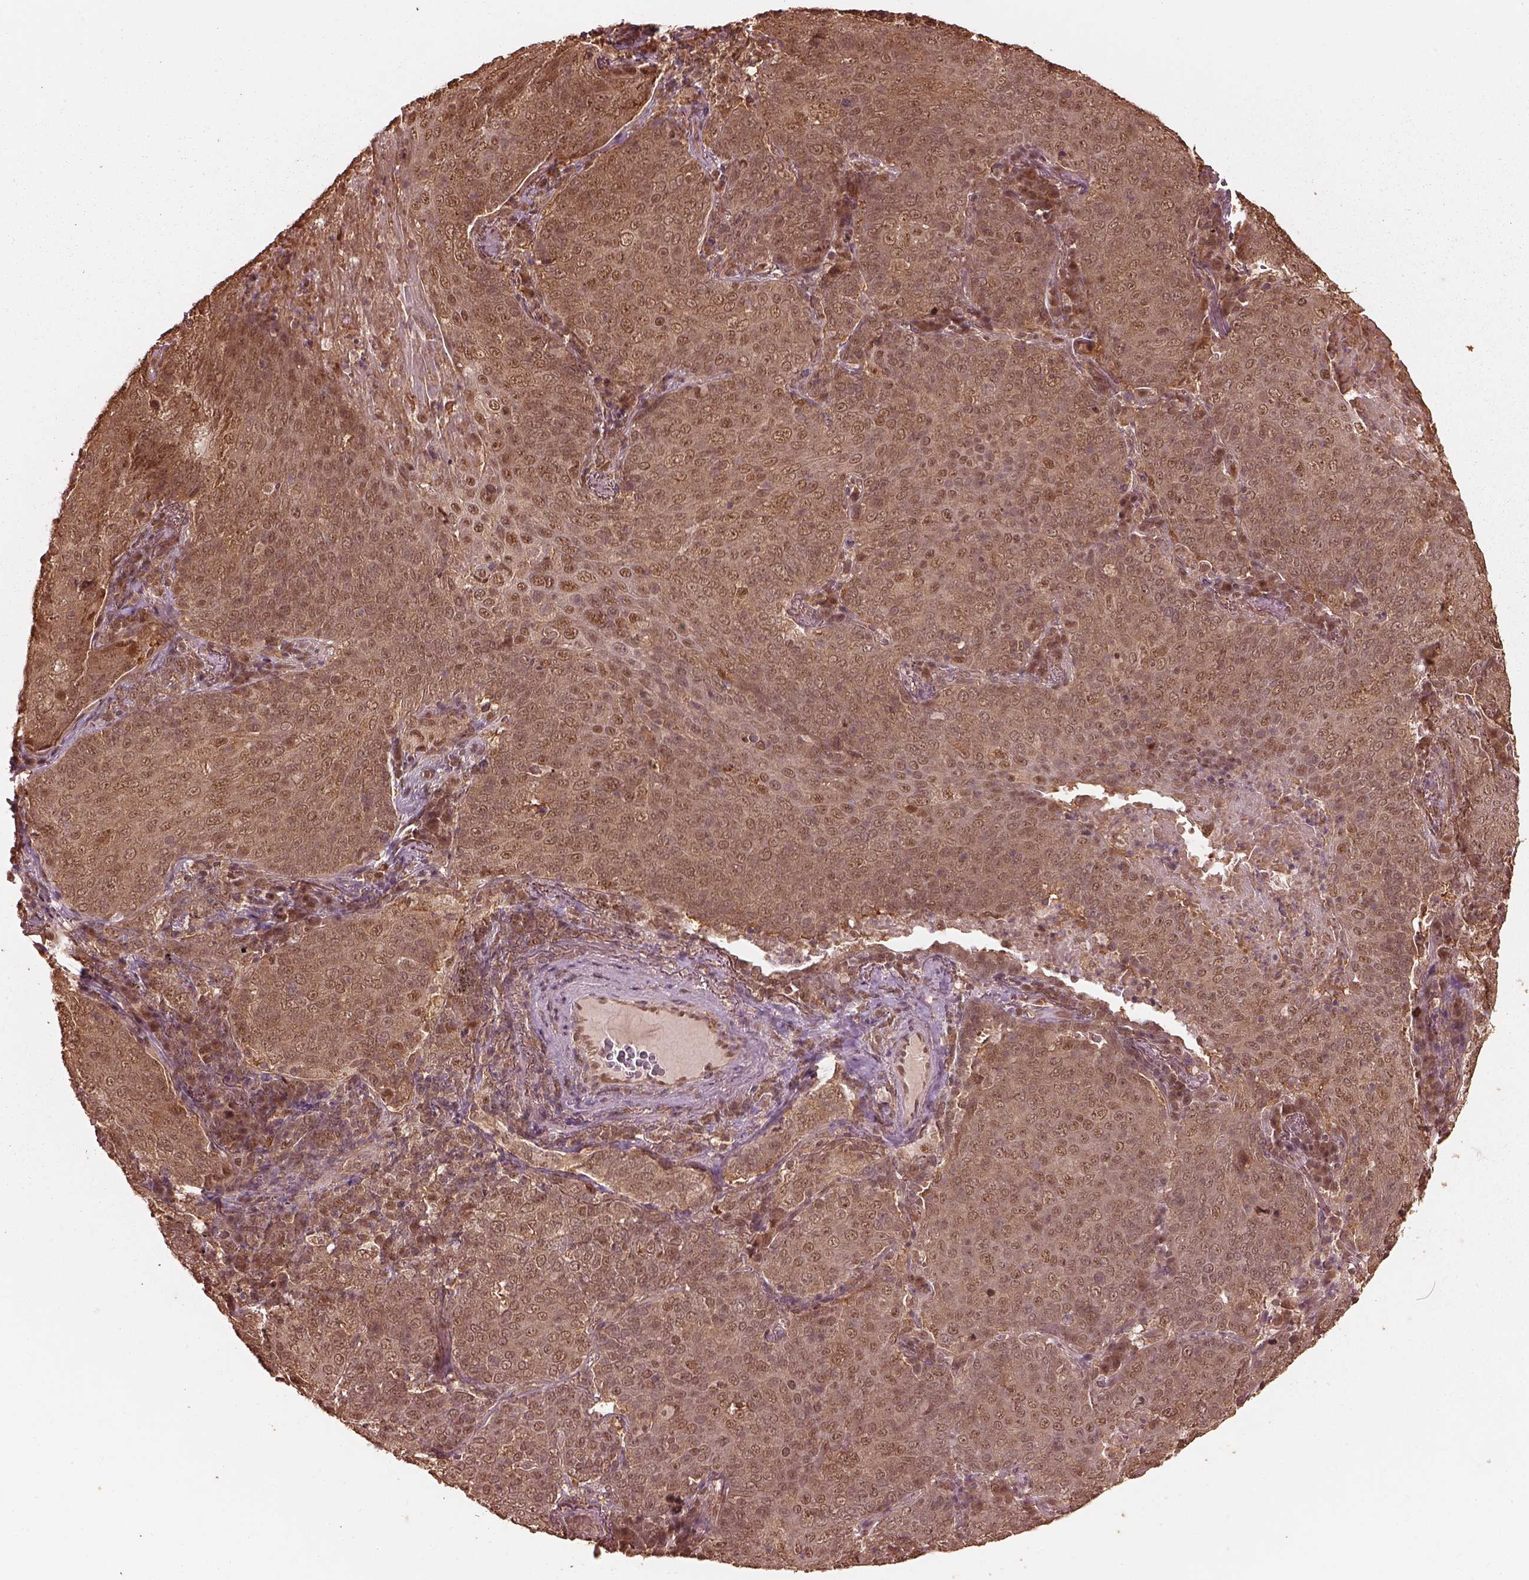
{"staining": {"intensity": "weak", "quantity": "25%-75%", "location": "cytoplasmic/membranous,nuclear"}, "tissue": "lung cancer", "cell_type": "Tumor cells", "image_type": "cancer", "snomed": [{"axis": "morphology", "description": "Squamous cell carcinoma, NOS"}, {"axis": "topography", "description": "Lung"}], "caption": "This is an image of IHC staining of squamous cell carcinoma (lung), which shows weak positivity in the cytoplasmic/membranous and nuclear of tumor cells.", "gene": "PSMC5", "patient": {"sex": "male", "age": 82}}